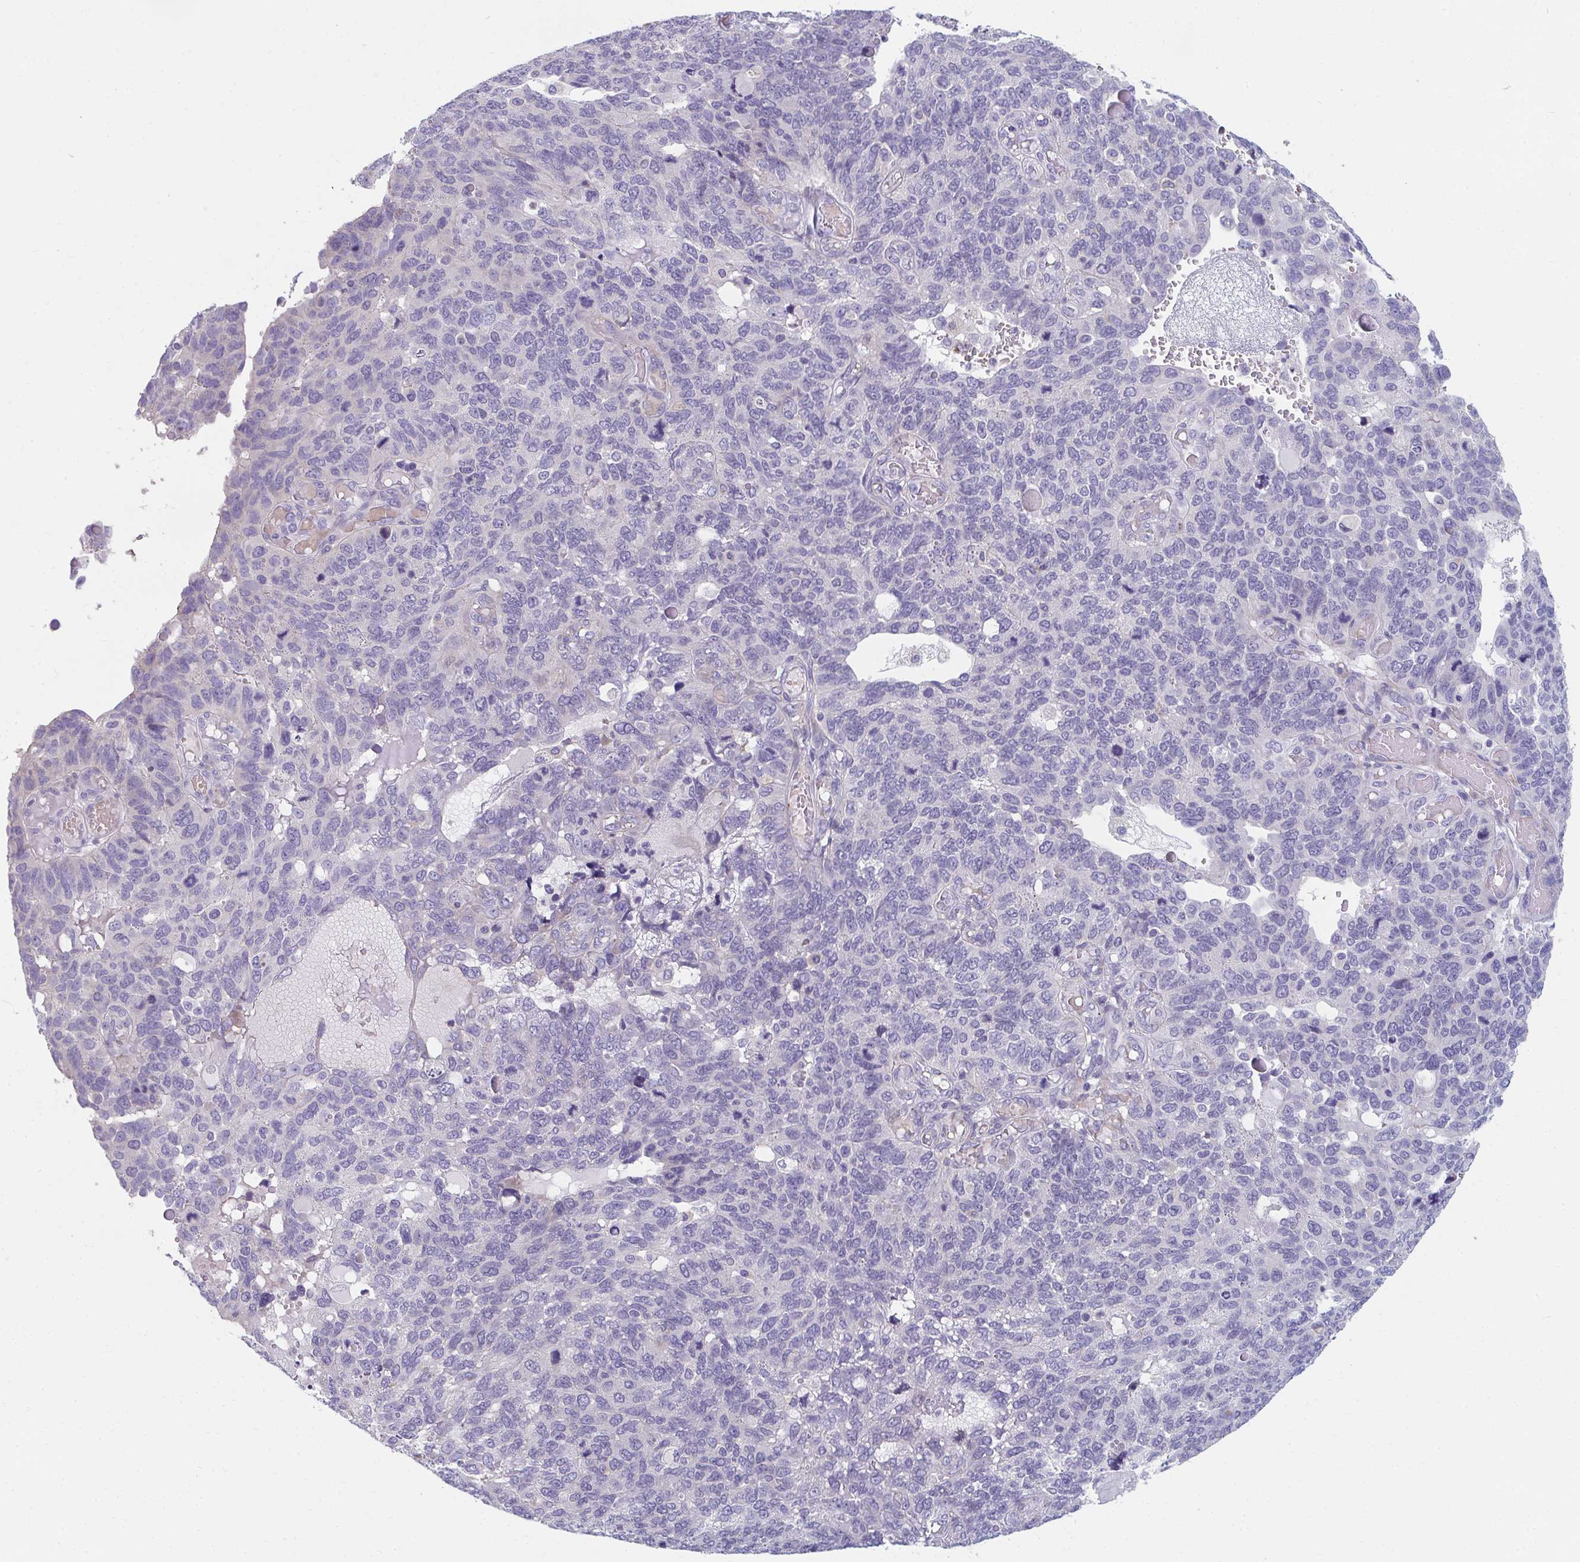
{"staining": {"intensity": "negative", "quantity": "none", "location": "none"}, "tissue": "endometrial cancer", "cell_type": "Tumor cells", "image_type": "cancer", "snomed": [{"axis": "morphology", "description": "Adenocarcinoma, NOS"}, {"axis": "topography", "description": "Endometrium"}], "caption": "The histopathology image exhibits no staining of tumor cells in endometrial adenocarcinoma.", "gene": "EIF1AD", "patient": {"sex": "female", "age": 66}}